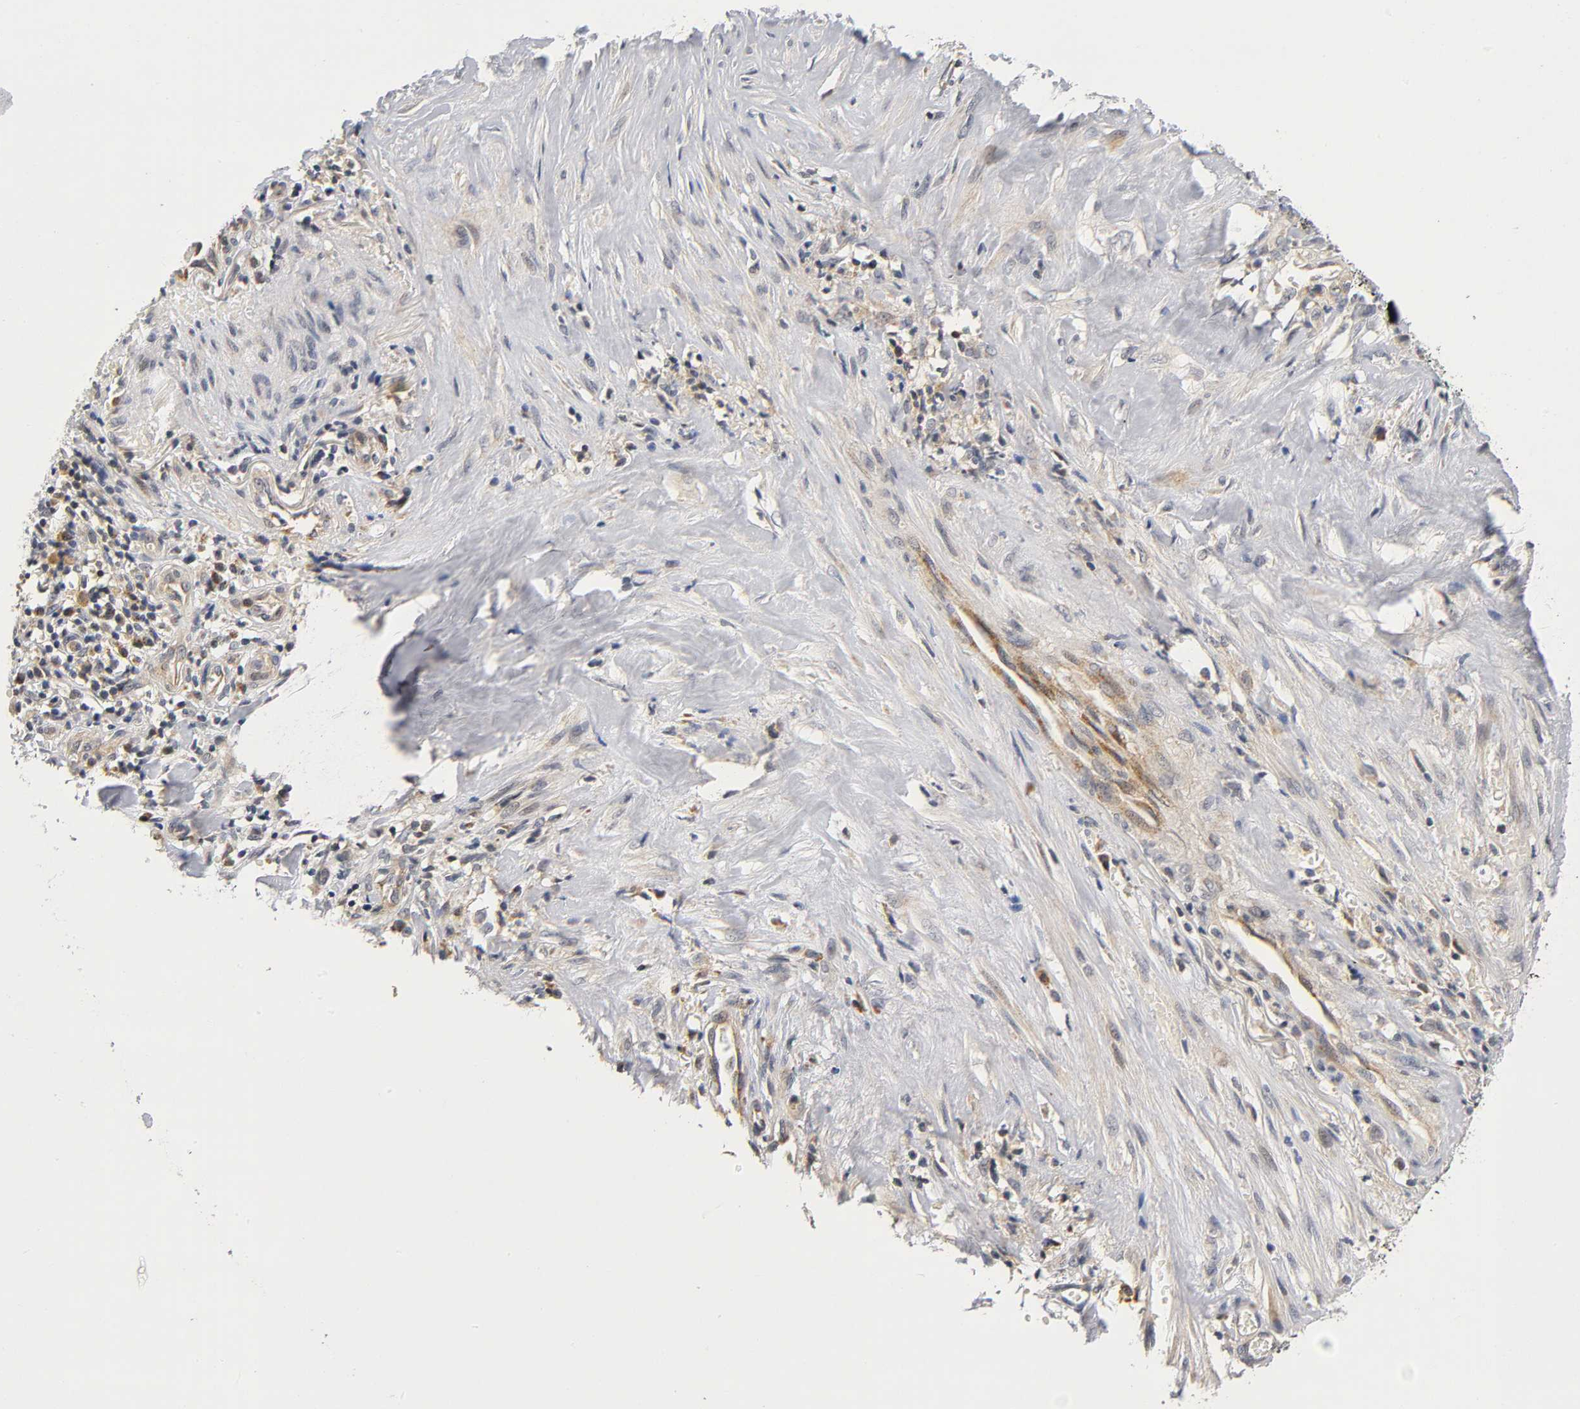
{"staining": {"intensity": "weak", "quantity": ">75%", "location": "cytoplasmic/membranous"}, "tissue": "liver cancer", "cell_type": "Tumor cells", "image_type": "cancer", "snomed": [{"axis": "morphology", "description": "Cholangiocarcinoma"}, {"axis": "topography", "description": "Liver"}], "caption": "Brown immunohistochemical staining in human liver cancer exhibits weak cytoplasmic/membranous staining in about >75% of tumor cells.", "gene": "NRP1", "patient": {"sex": "female", "age": 70}}